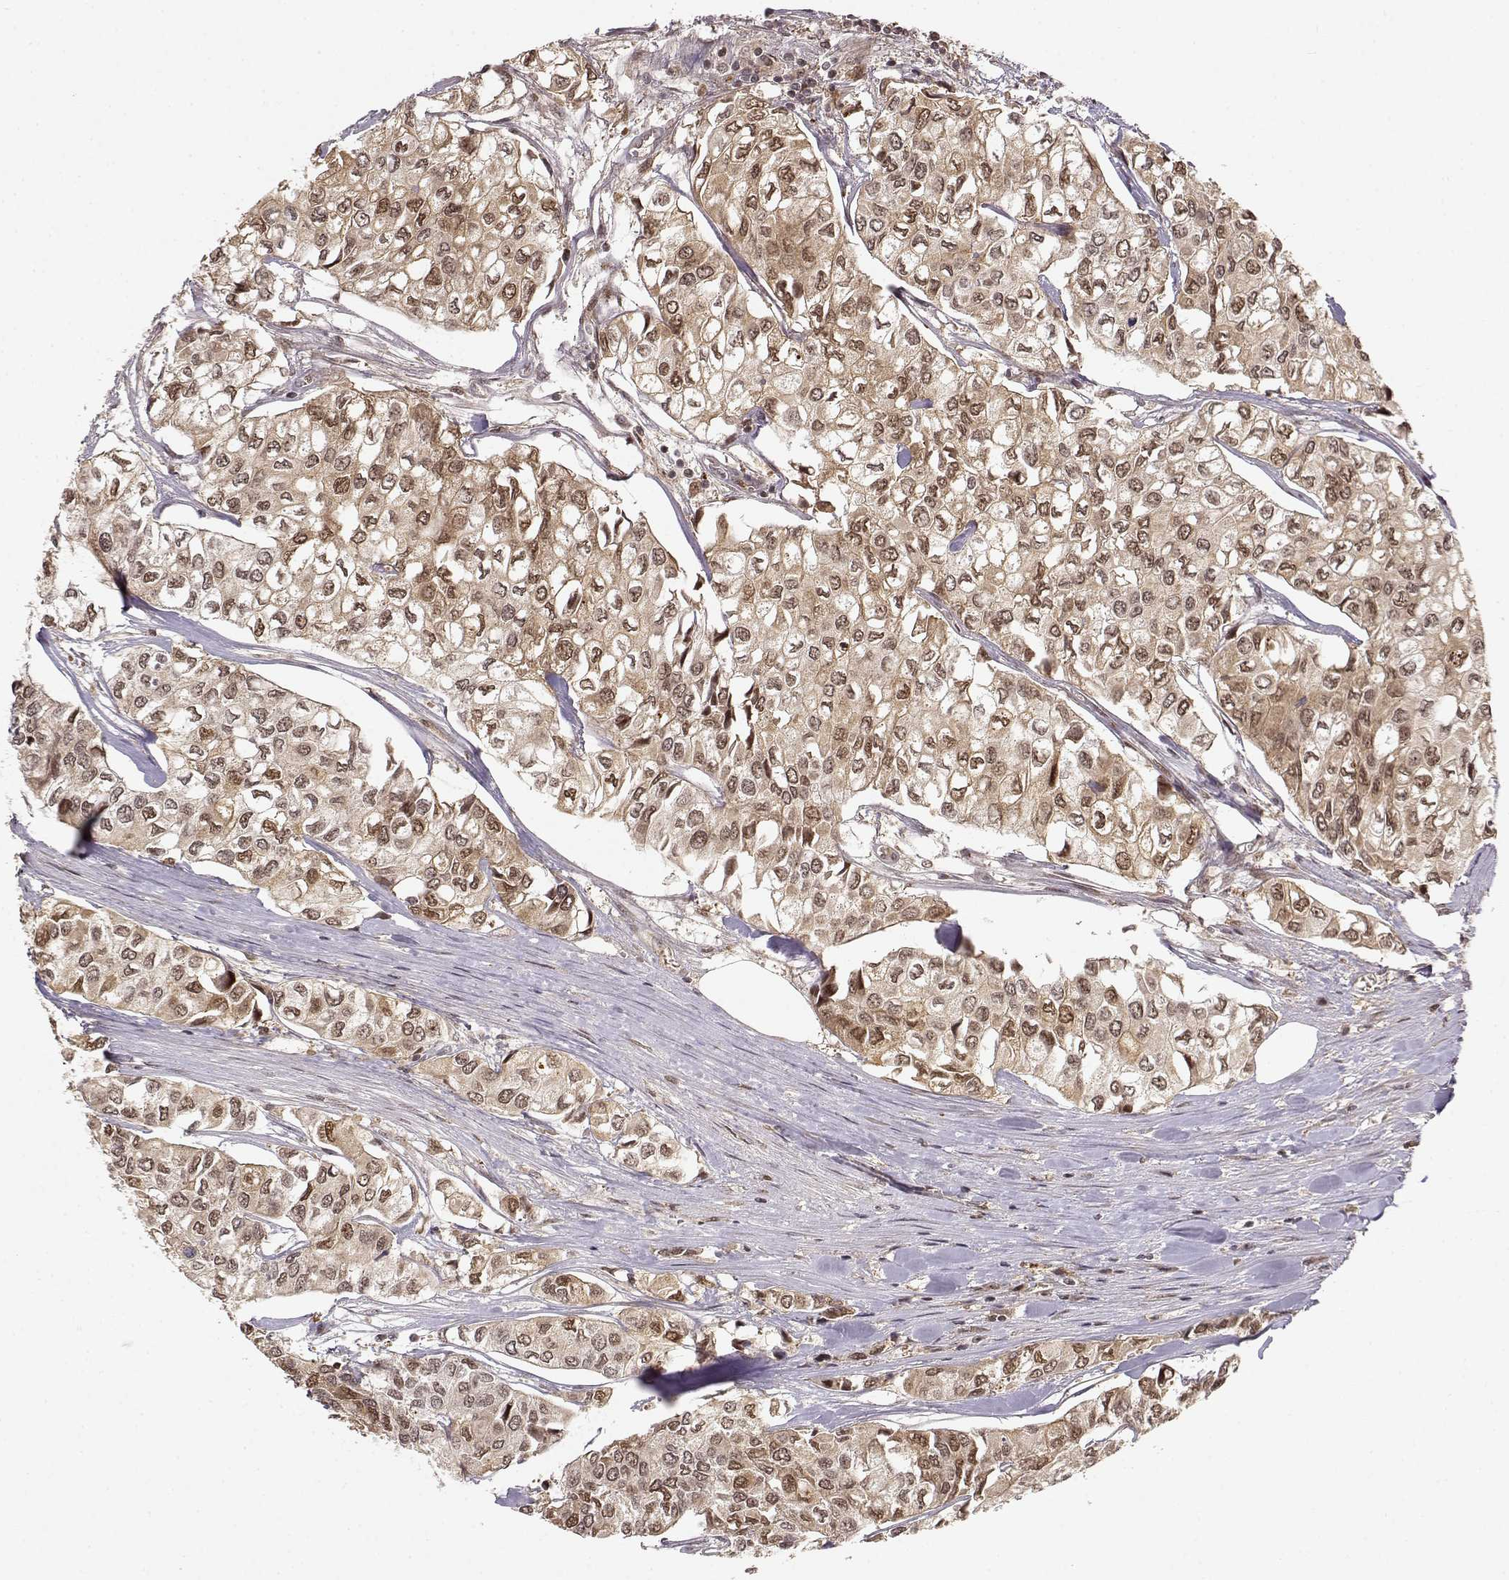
{"staining": {"intensity": "moderate", "quantity": ">75%", "location": "cytoplasmic/membranous,nuclear"}, "tissue": "urothelial cancer", "cell_type": "Tumor cells", "image_type": "cancer", "snomed": [{"axis": "morphology", "description": "Urothelial carcinoma, High grade"}, {"axis": "topography", "description": "Urinary bladder"}], "caption": "Brown immunohistochemical staining in human urothelial carcinoma (high-grade) exhibits moderate cytoplasmic/membranous and nuclear positivity in about >75% of tumor cells.", "gene": "MAEA", "patient": {"sex": "male", "age": 73}}